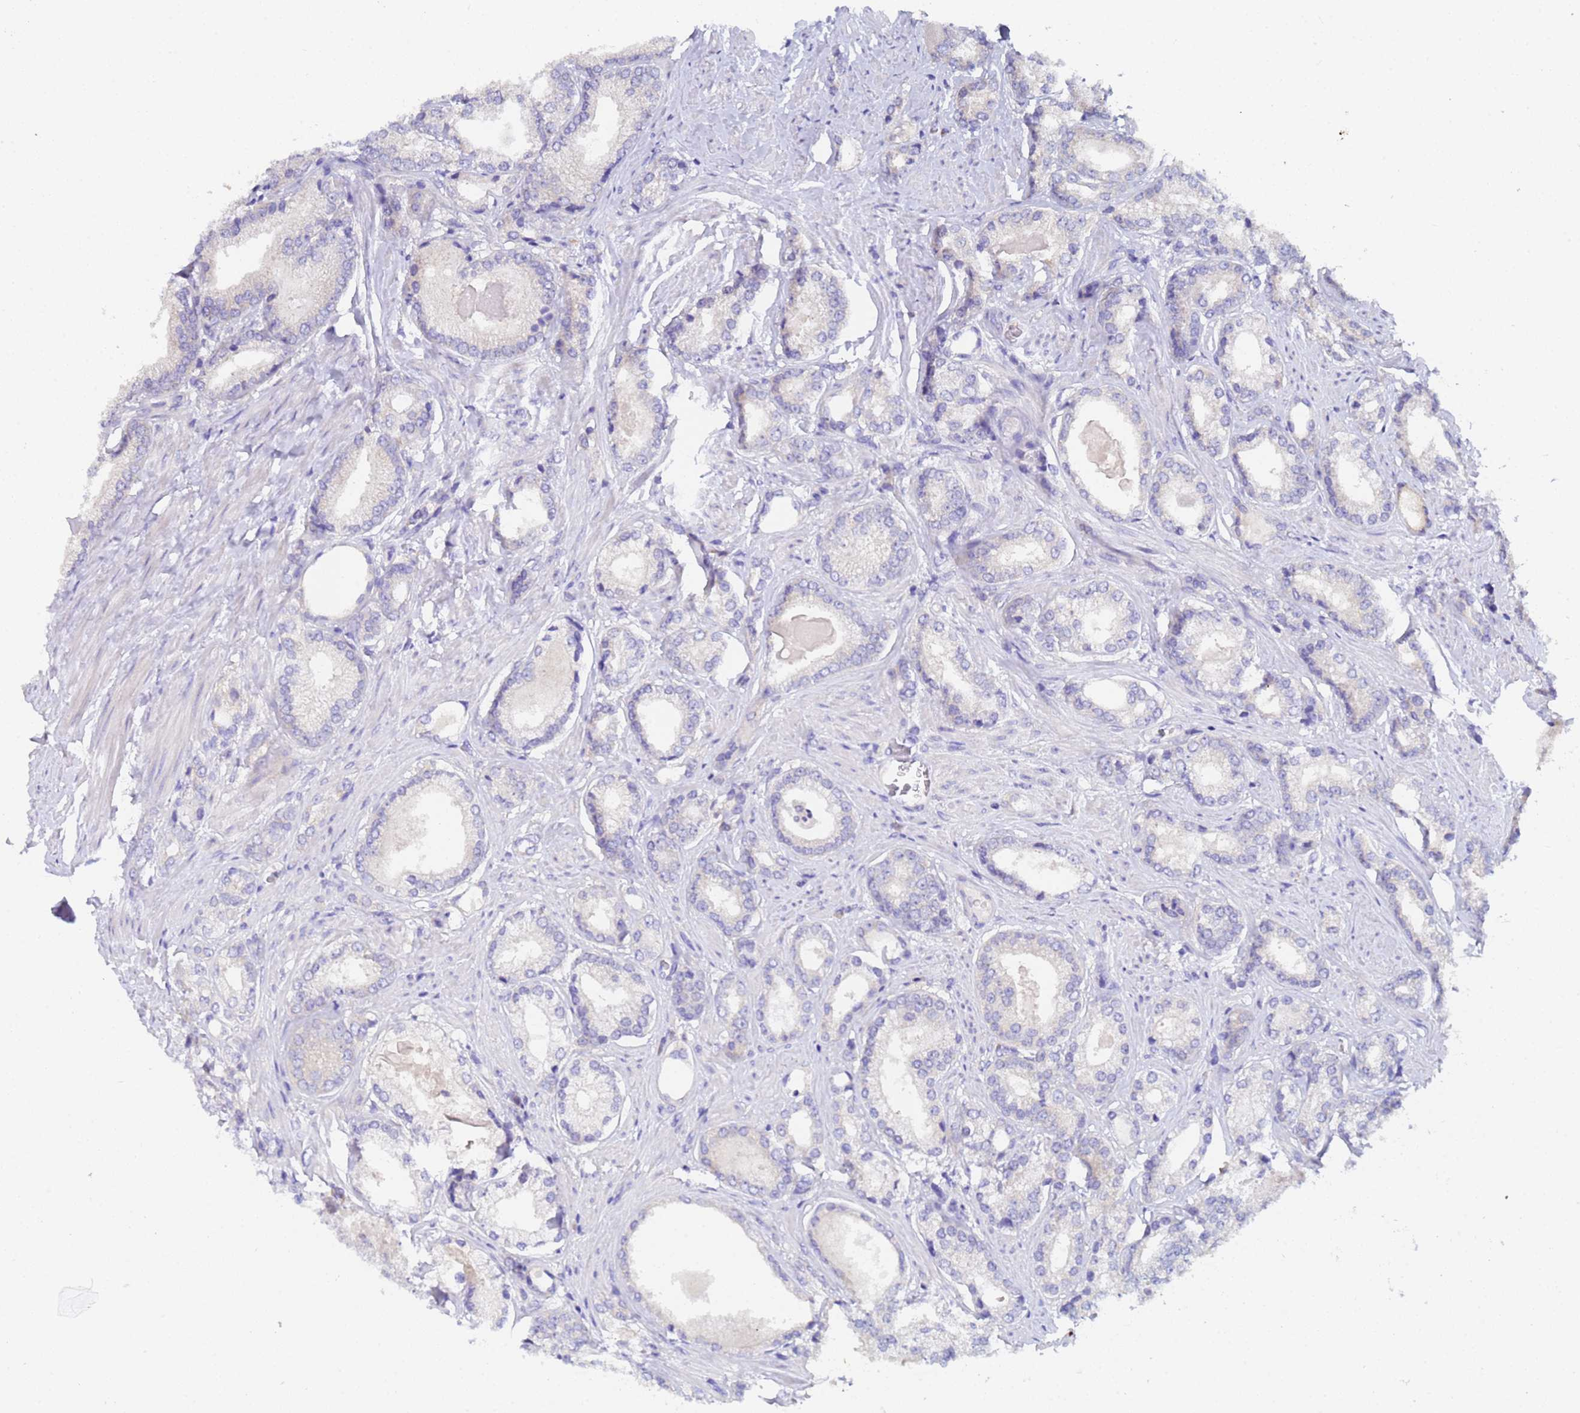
{"staining": {"intensity": "negative", "quantity": "none", "location": "none"}, "tissue": "prostate cancer", "cell_type": "Tumor cells", "image_type": "cancer", "snomed": [{"axis": "morphology", "description": "Adenocarcinoma, Low grade"}, {"axis": "topography", "description": "Prostate"}], "caption": "This is an IHC photomicrograph of human adenocarcinoma (low-grade) (prostate). There is no expression in tumor cells.", "gene": "UBE2O", "patient": {"sex": "male", "age": 68}}